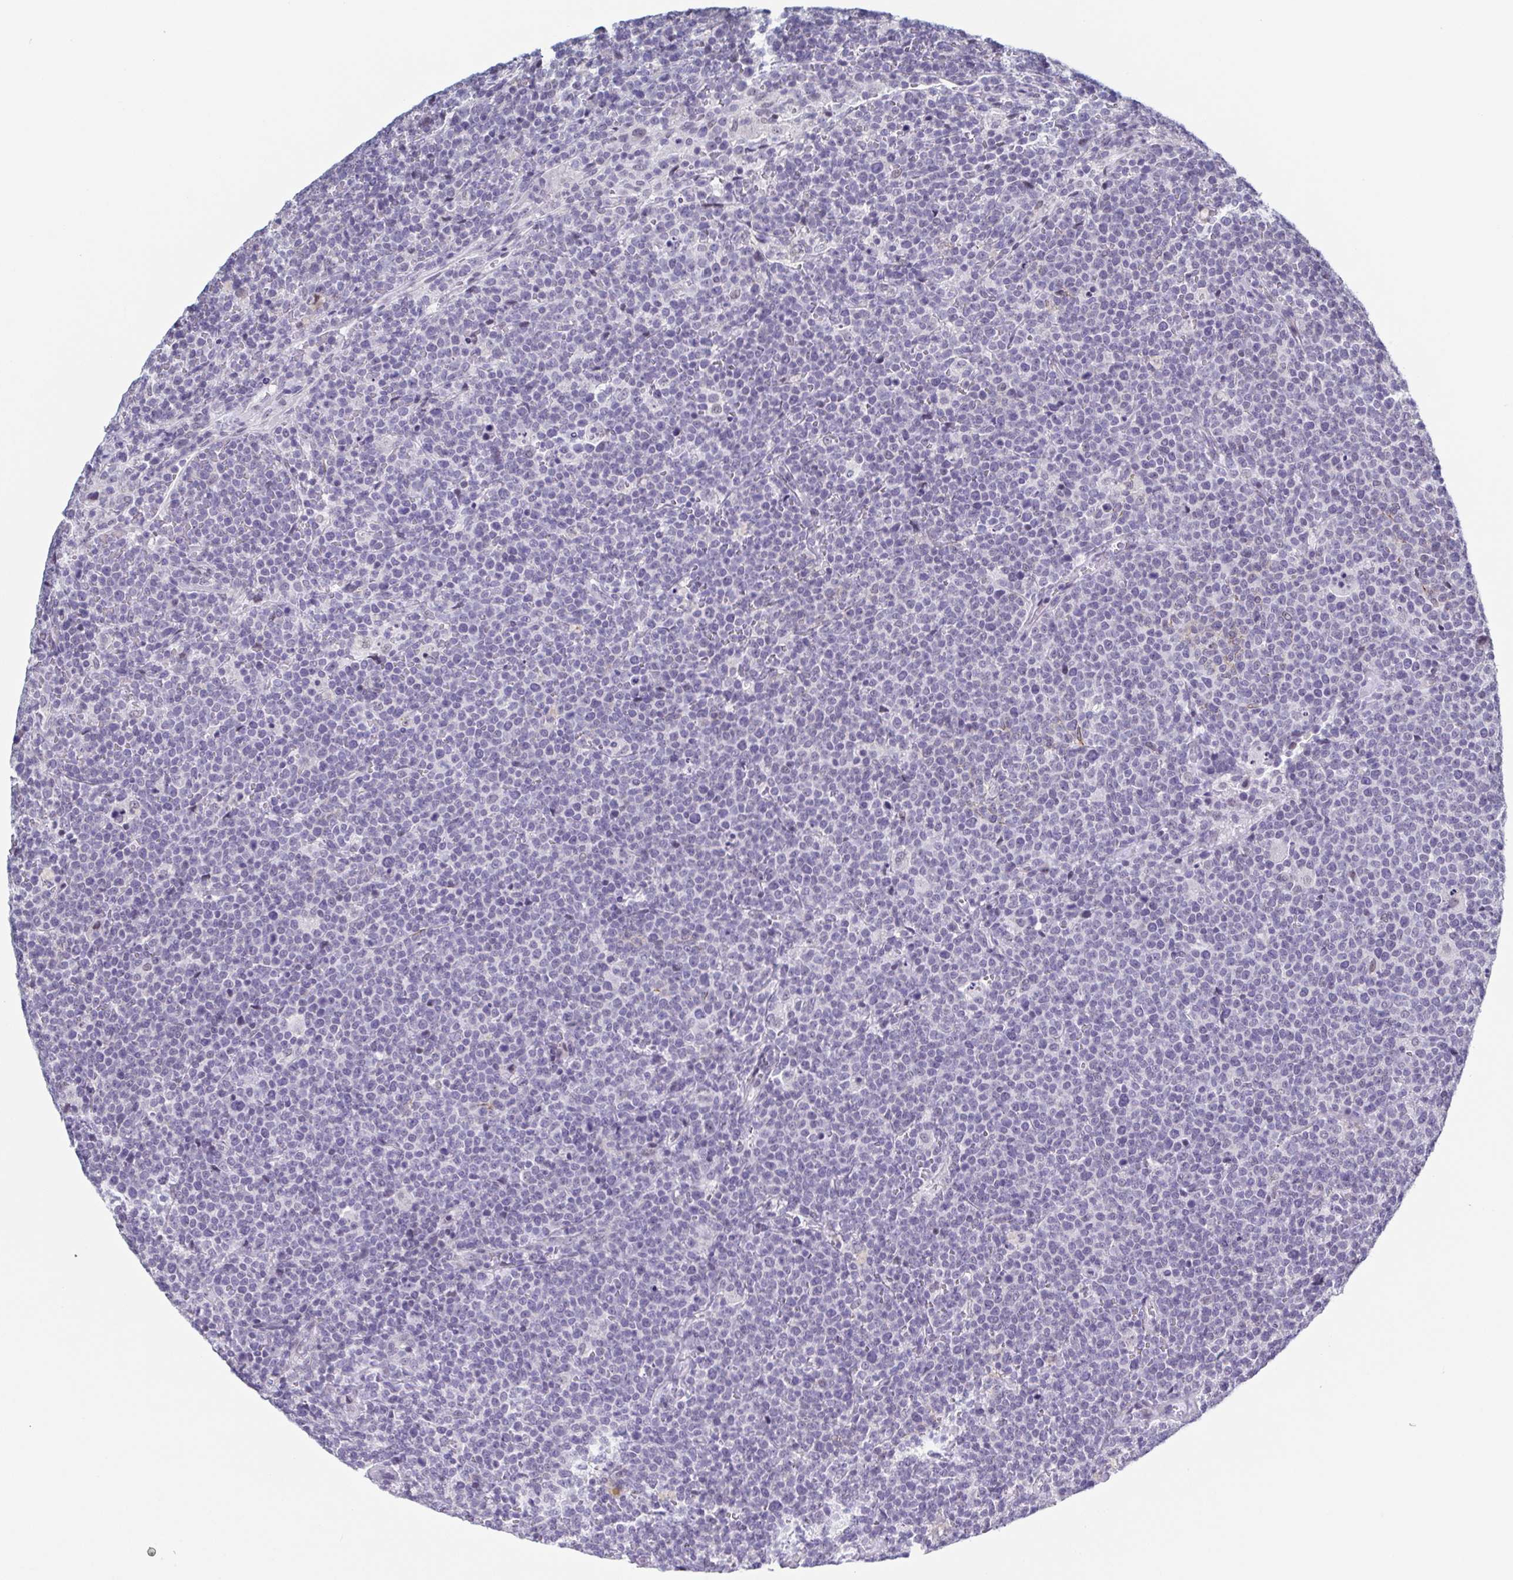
{"staining": {"intensity": "negative", "quantity": "none", "location": "none"}, "tissue": "lymphoma", "cell_type": "Tumor cells", "image_type": "cancer", "snomed": [{"axis": "morphology", "description": "Malignant lymphoma, non-Hodgkin's type, High grade"}, {"axis": "topography", "description": "Lymph node"}], "caption": "Human malignant lymphoma, non-Hodgkin's type (high-grade) stained for a protein using immunohistochemistry shows no positivity in tumor cells.", "gene": "TMEM92", "patient": {"sex": "male", "age": 61}}